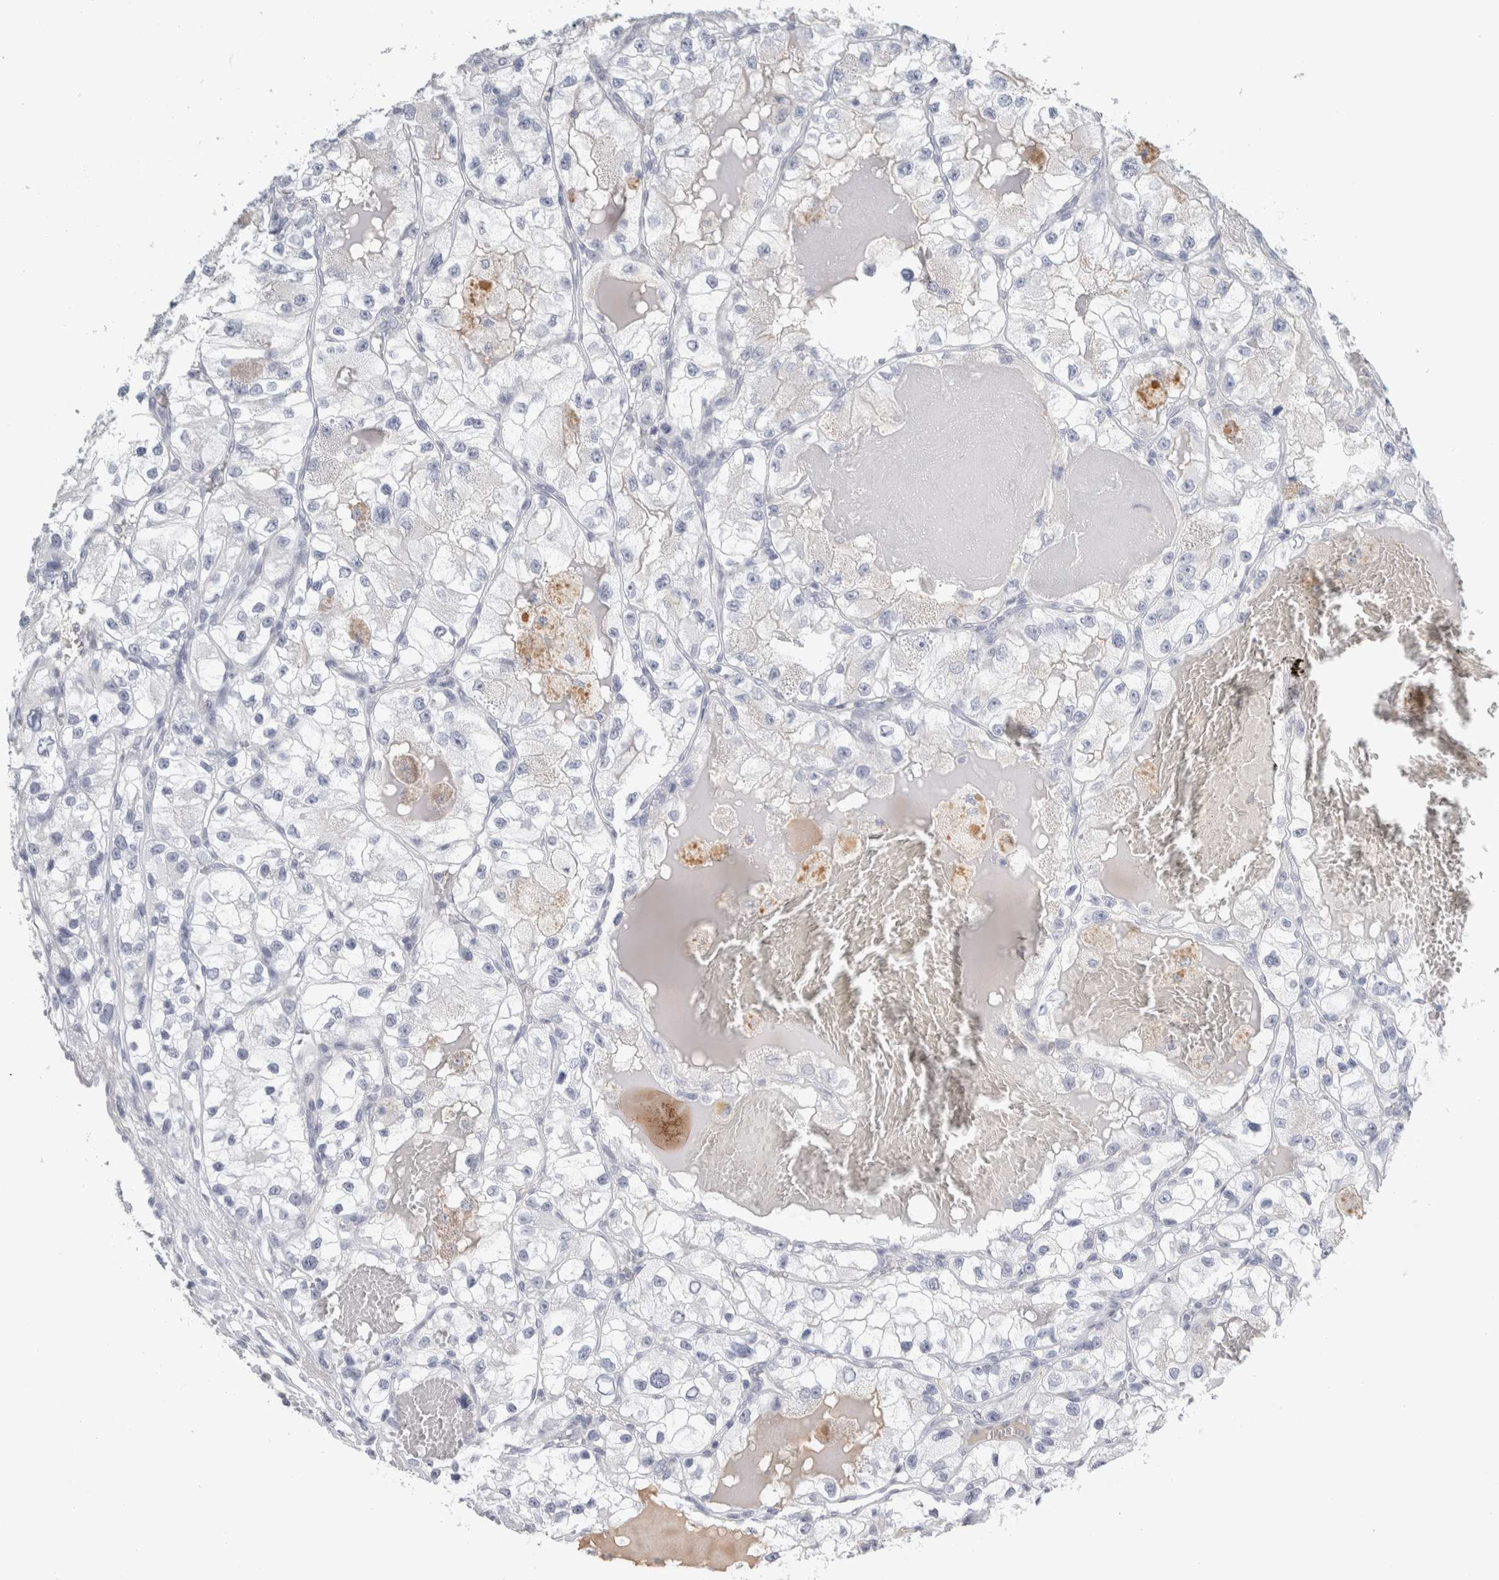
{"staining": {"intensity": "negative", "quantity": "none", "location": "none"}, "tissue": "renal cancer", "cell_type": "Tumor cells", "image_type": "cancer", "snomed": [{"axis": "morphology", "description": "Adenocarcinoma, NOS"}, {"axis": "topography", "description": "Kidney"}], "caption": "DAB immunohistochemical staining of human renal cancer (adenocarcinoma) demonstrates no significant staining in tumor cells.", "gene": "TSPAN8", "patient": {"sex": "female", "age": 57}}